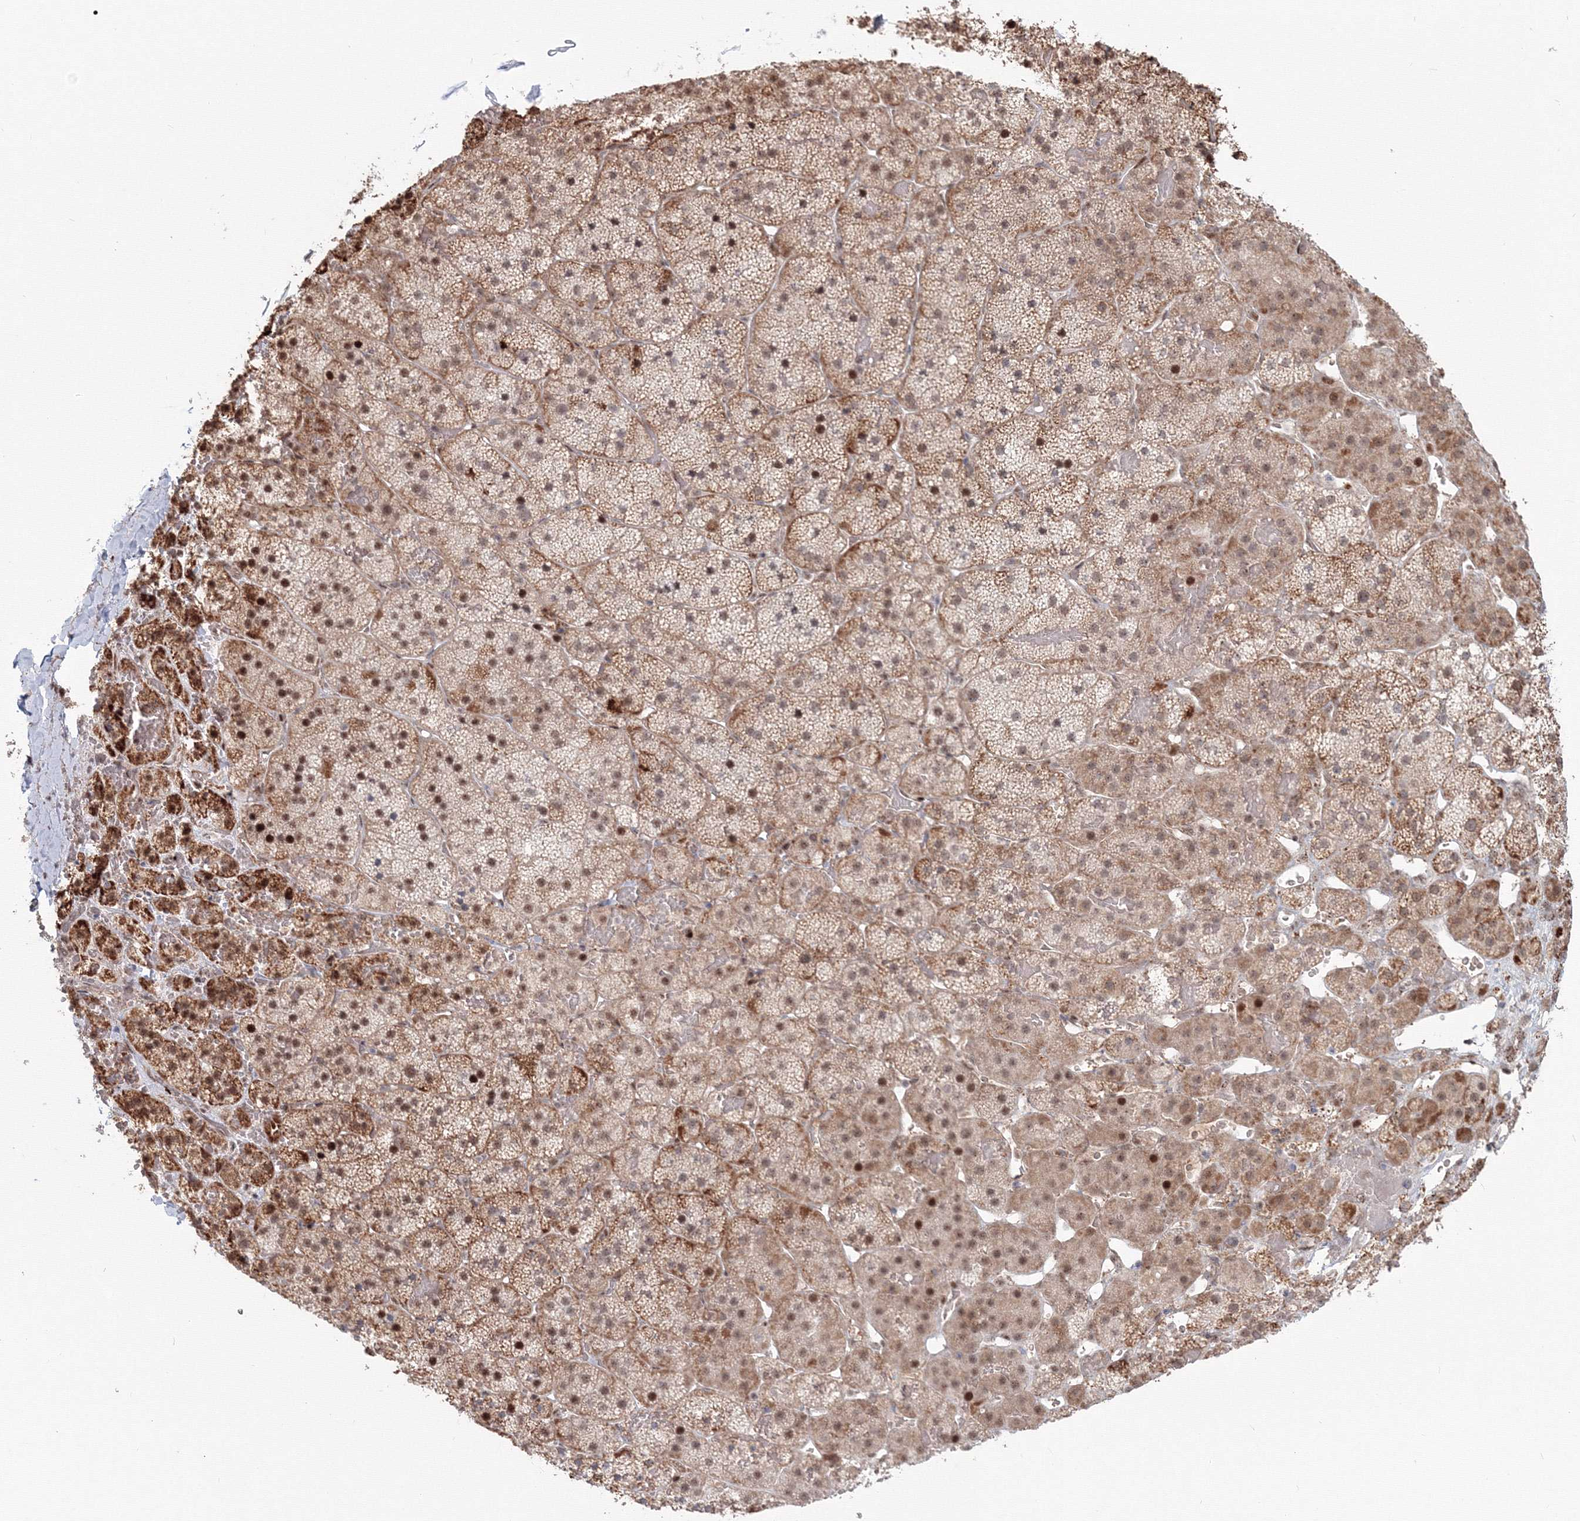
{"staining": {"intensity": "moderate", "quantity": ">75%", "location": "cytoplasmic/membranous,nuclear"}, "tissue": "adrenal gland", "cell_type": "Glandular cells", "image_type": "normal", "snomed": [{"axis": "morphology", "description": "Normal tissue, NOS"}, {"axis": "topography", "description": "Adrenal gland"}], "caption": "This micrograph shows immunohistochemistry (IHC) staining of normal adrenal gland, with medium moderate cytoplasmic/membranous,nuclear positivity in approximately >75% of glandular cells.", "gene": "SH3PXD2A", "patient": {"sex": "female", "age": 44}}